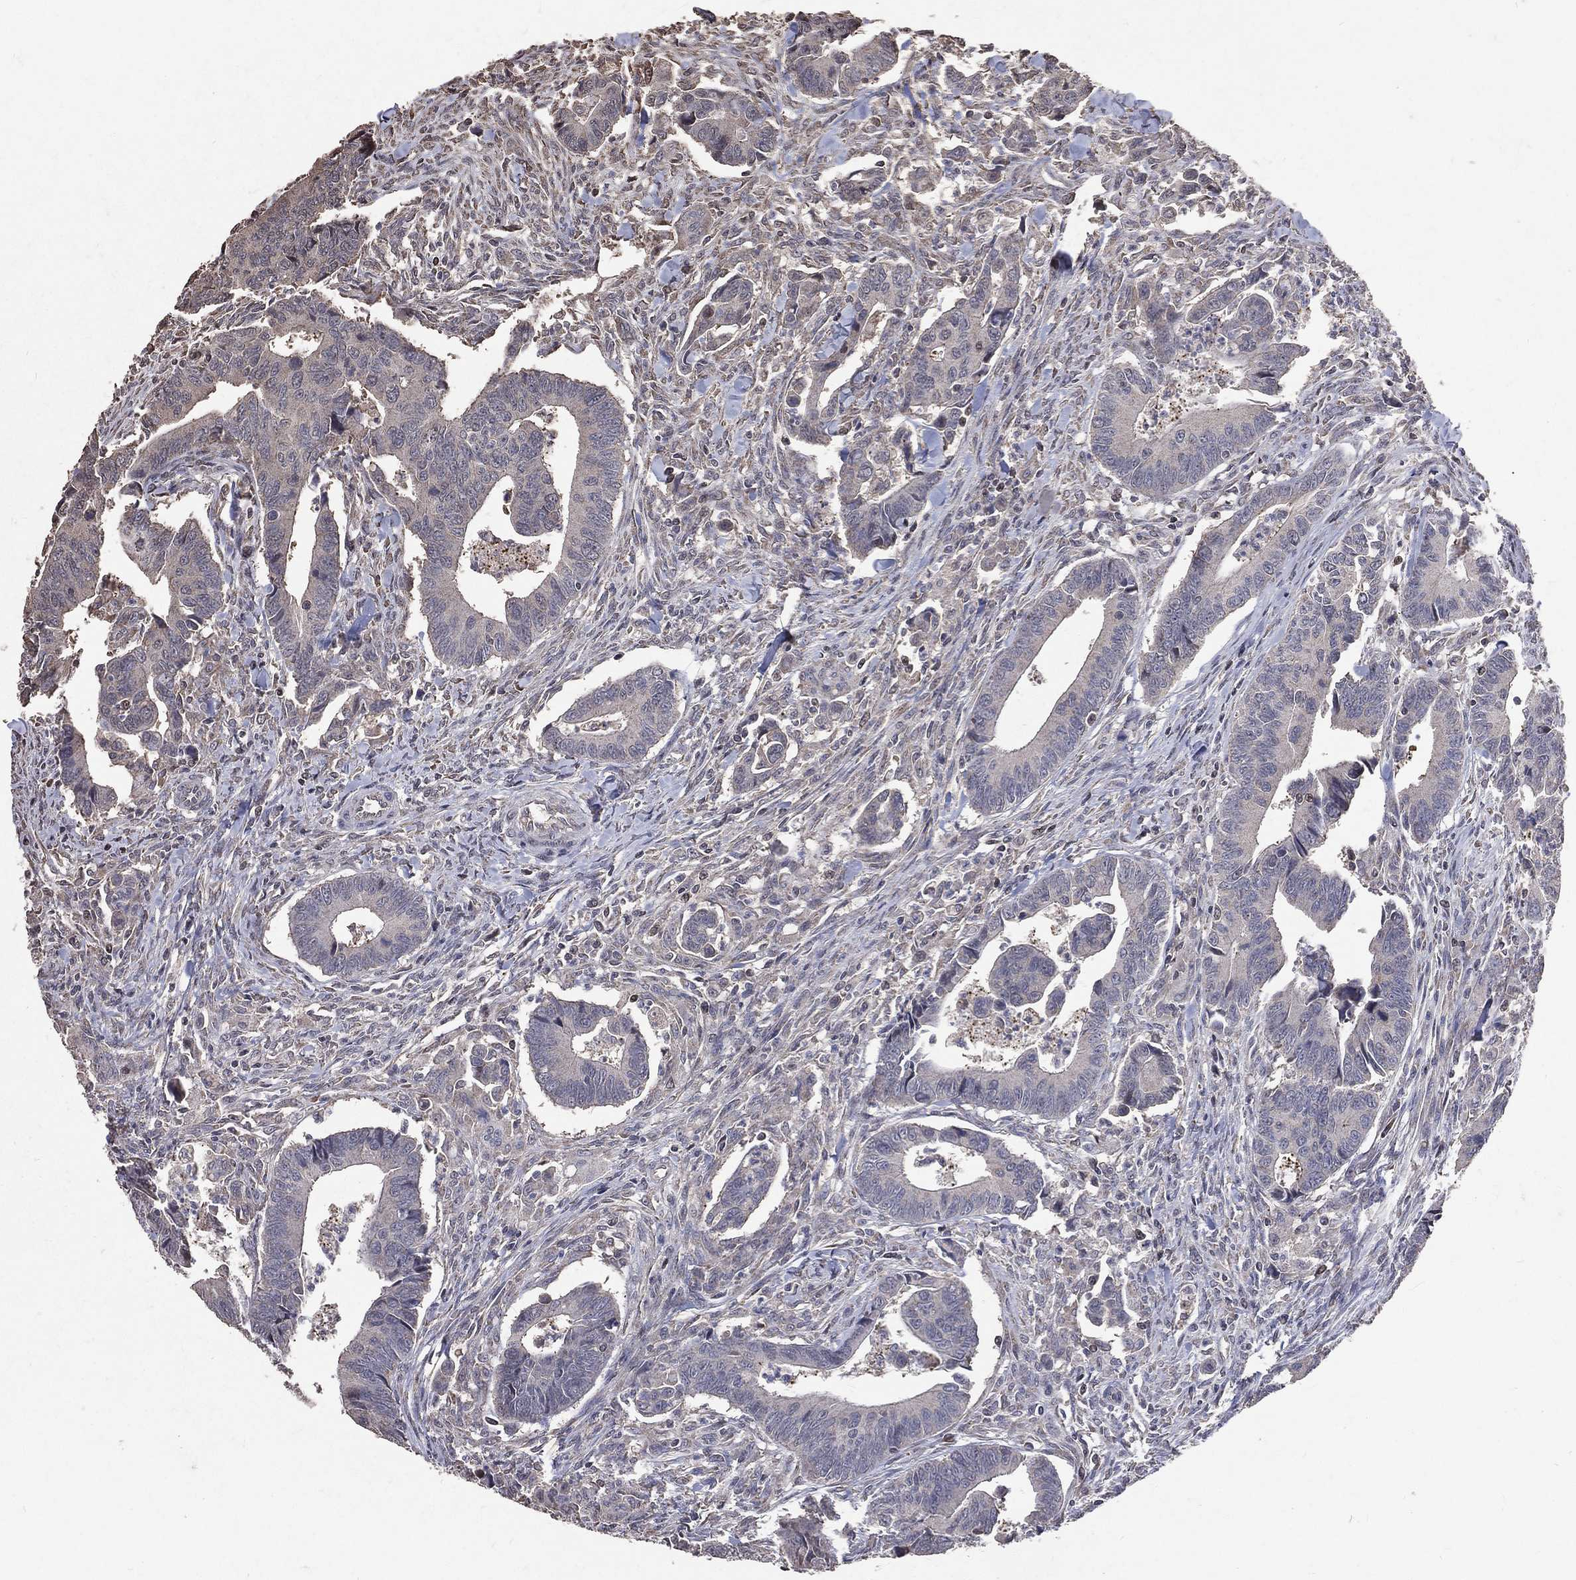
{"staining": {"intensity": "negative", "quantity": "none", "location": "none"}, "tissue": "colorectal cancer", "cell_type": "Tumor cells", "image_type": "cancer", "snomed": [{"axis": "morphology", "description": "Adenocarcinoma, NOS"}, {"axis": "topography", "description": "Rectum"}], "caption": "IHC of human adenocarcinoma (colorectal) shows no expression in tumor cells.", "gene": "LY6K", "patient": {"sex": "male", "age": 67}}